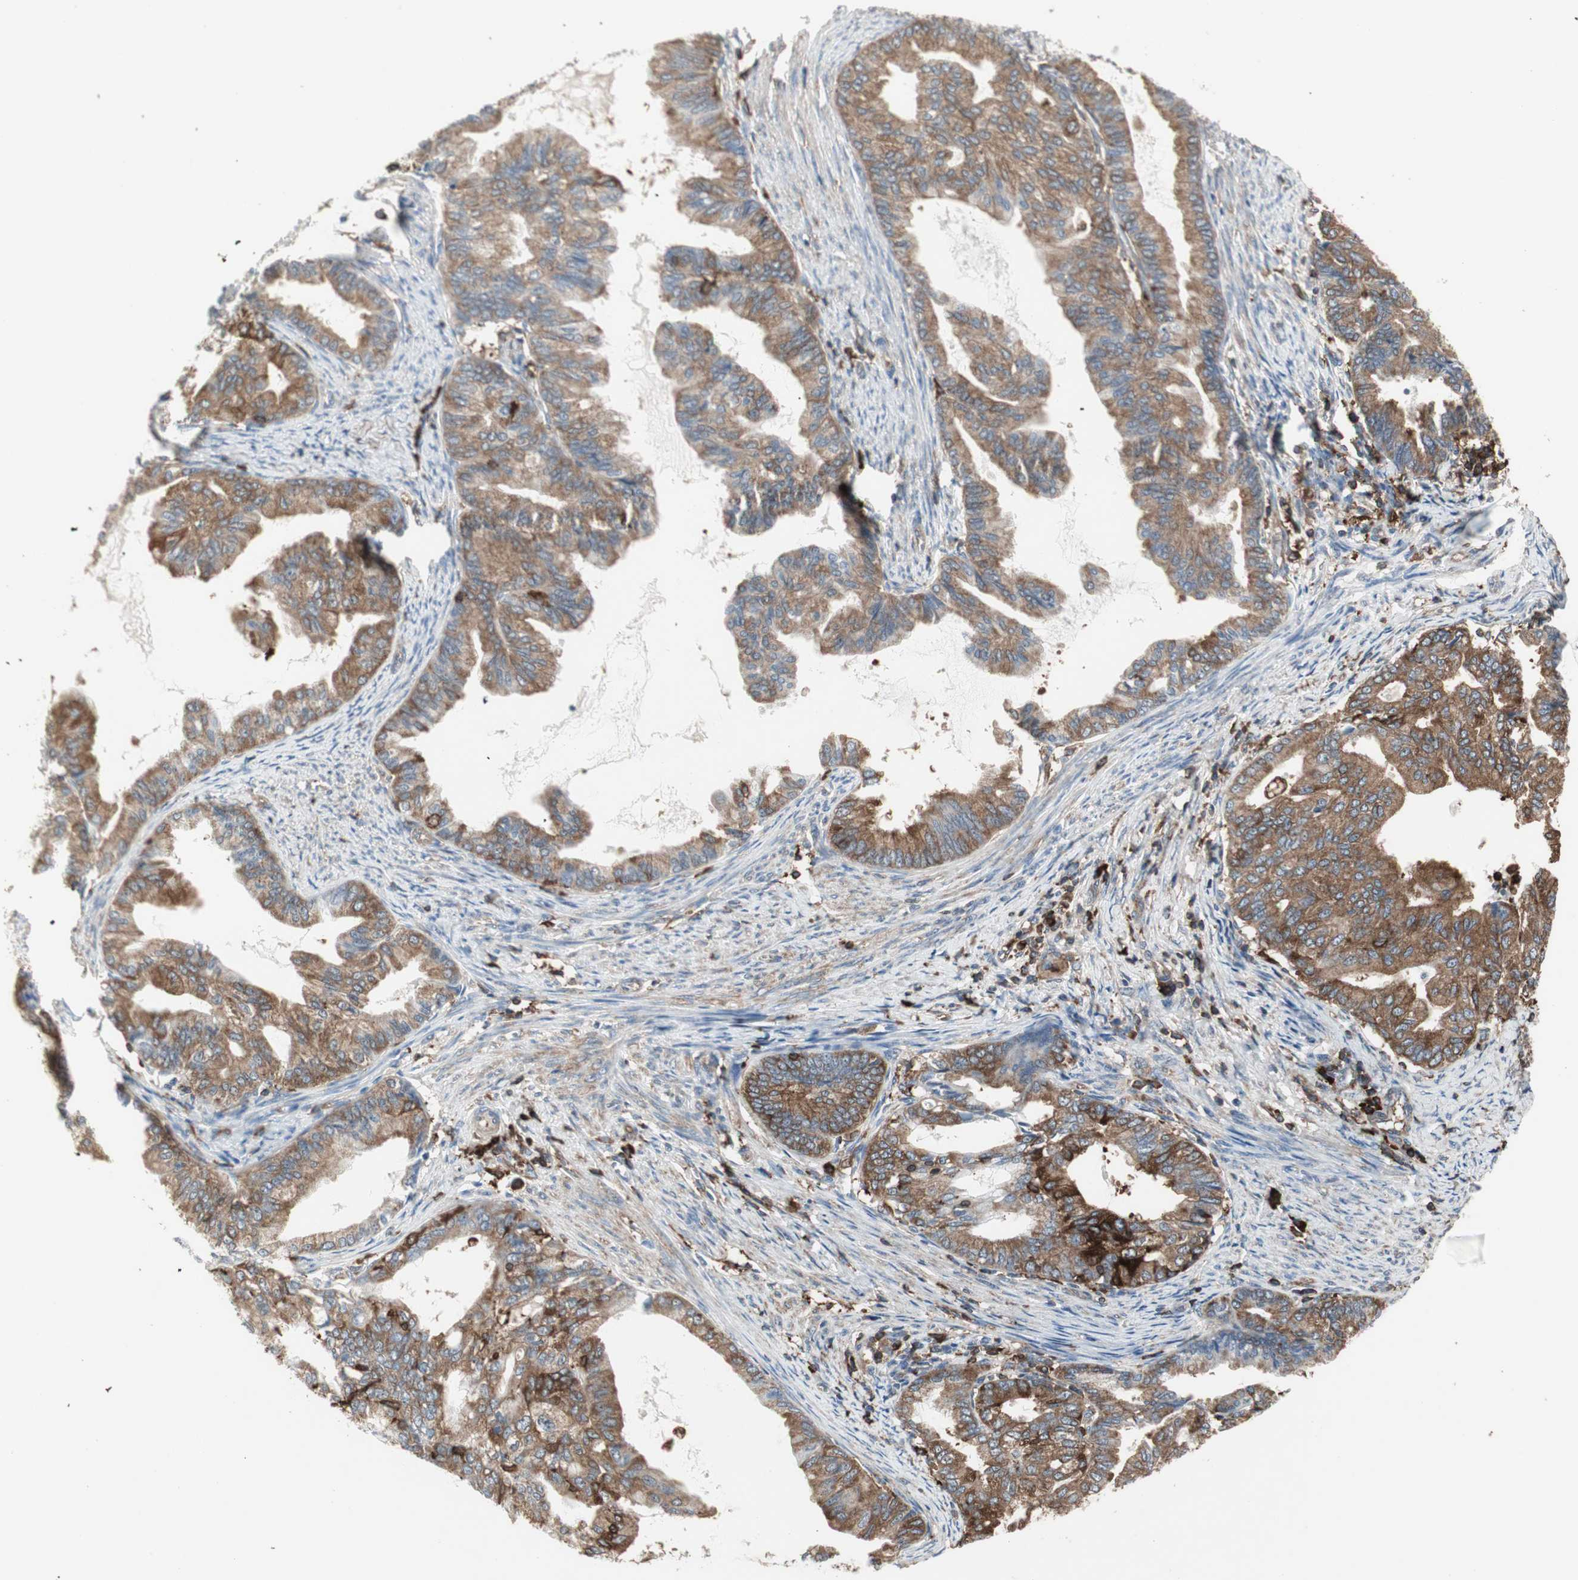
{"staining": {"intensity": "strong", "quantity": ">75%", "location": "cytoplasmic/membranous"}, "tissue": "endometrial cancer", "cell_type": "Tumor cells", "image_type": "cancer", "snomed": [{"axis": "morphology", "description": "Adenocarcinoma, NOS"}, {"axis": "topography", "description": "Endometrium"}], "caption": "Protein staining of adenocarcinoma (endometrial) tissue displays strong cytoplasmic/membranous positivity in about >75% of tumor cells.", "gene": "MMP3", "patient": {"sex": "female", "age": 86}}